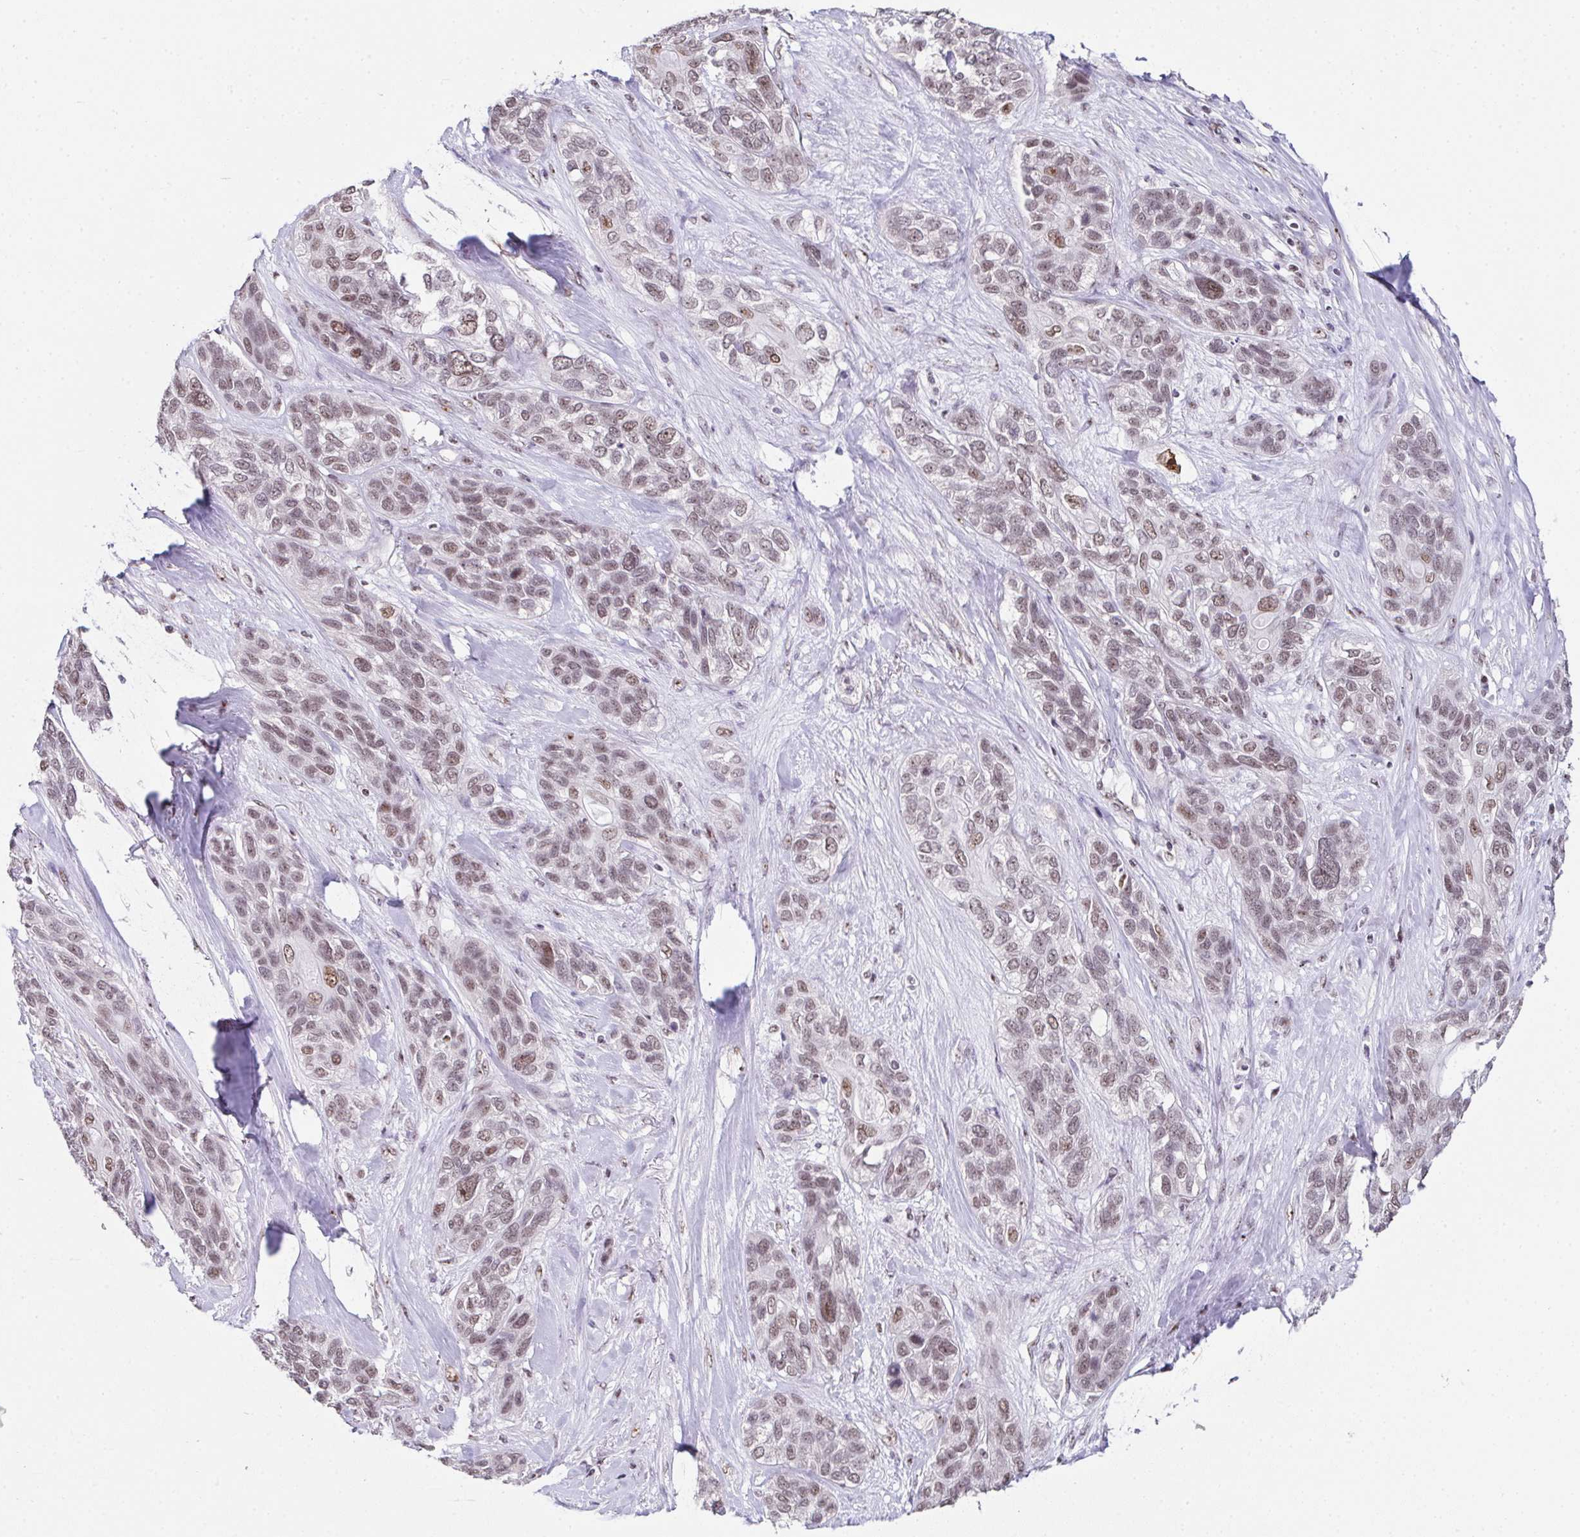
{"staining": {"intensity": "moderate", "quantity": ">75%", "location": "nuclear"}, "tissue": "lung cancer", "cell_type": "Tumor cells", "image_type": "cancer", "snomed": [{"axis": "morphology", "description": "Squamous cell carcinoma, NOS"}, {"axis": "topography", "description": "Lung"}], "caption": "Immunohistochemistry (IHC) (DAB) staining of squamous cell carcinoma (lung) exhibits moderate nuclear protein positivity in approximately >75% of tumor cells. (DAB IHC, brown staining for protein, blue staining for nuclei).", "gene": "ZNF800", "patient": {"sex": "female", "age": 70}}